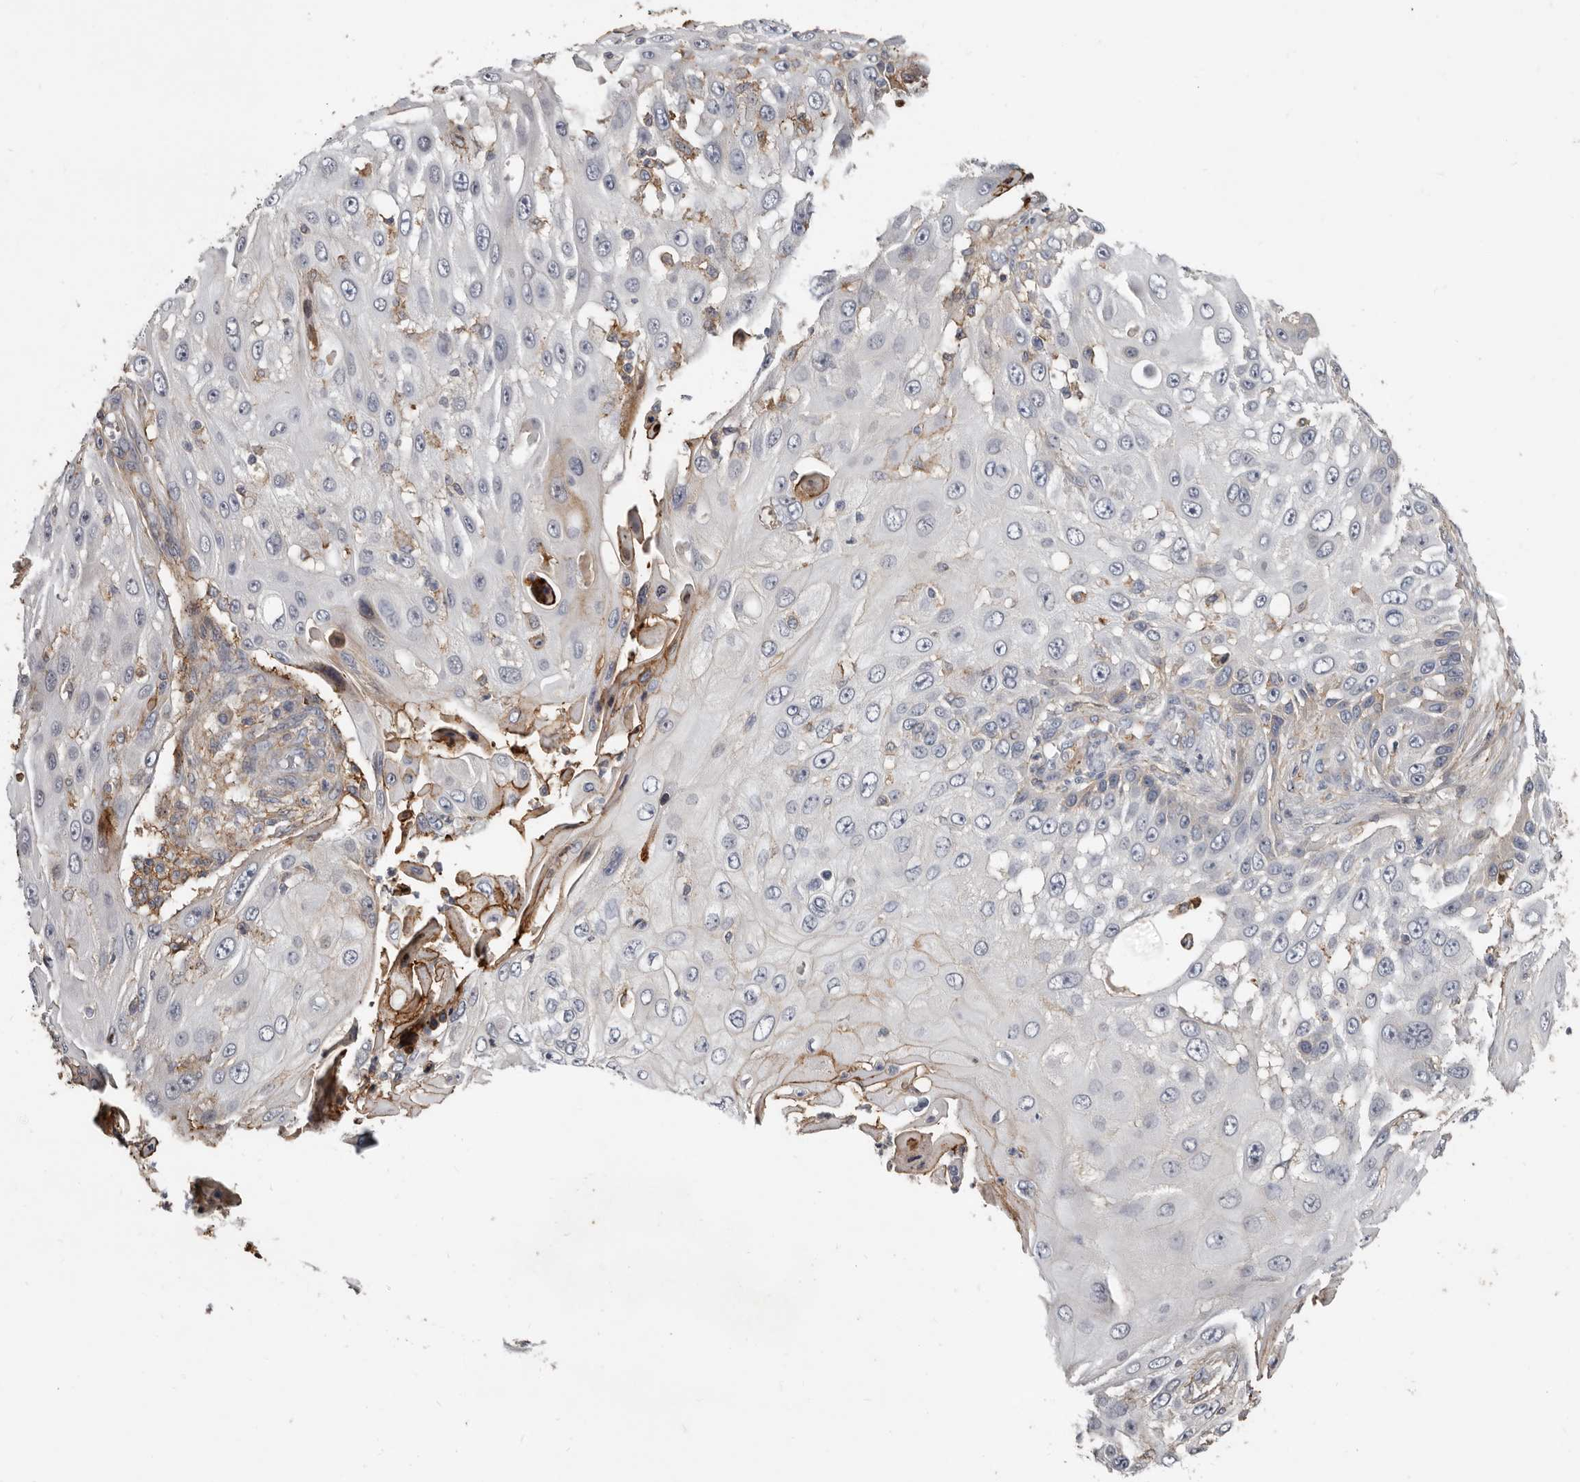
{"staining": {"intensity": "negative", "quantity": "none", "location": "none"}, "tissue": "skin cancer", "cell_type": "Tumor cells", "image_type": "cancer", "snomed": [{"axis": "morphology", "description": "Squamous cell carcinoma, NOS"}, {"axis": "topography", "description": "Skin"}], "caption": "The IHC image has no significant expression in tumor cells of skin cancer tissue. Brightfield microscopy of immunohistochemistry (IHC) stained with DAB (brown) and hematoxylin (blue), captured at high magnification.", "gene": "KIF26B", "patient": {"sex": "female", "age": 44}}